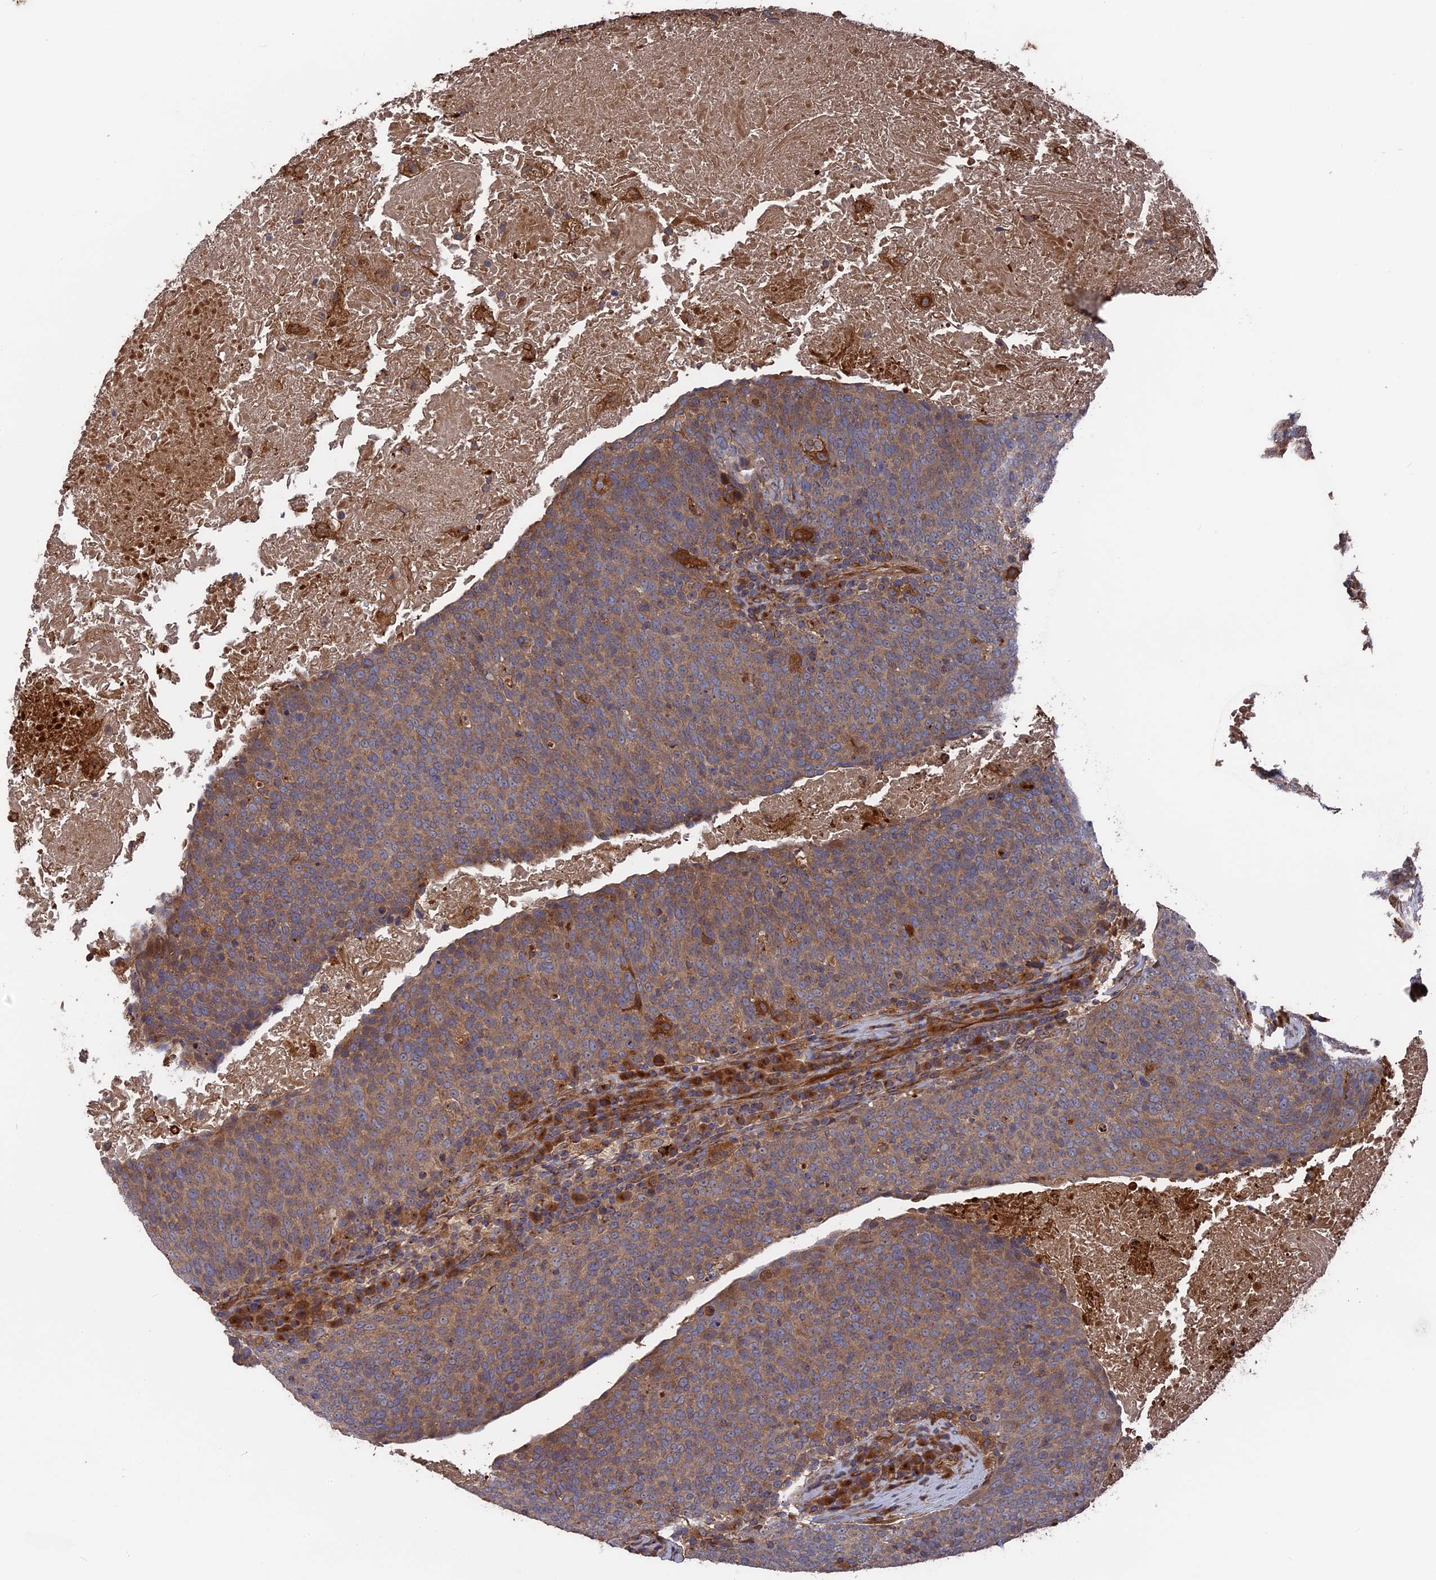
{"staining": {"intensity": "moderate", "quantity": ">75%", "location": "cytoplasmic/membranous"}, "tissue": "head and neck cancer", "cell_type": "Tumor cells", "image_type": "cancer", "snomed": [{"axis": "morphology", "description": "Squamous cell carcinoma, NOS"}, {"axis": "morphology", "description": "Squamous cell carcinoma, metastatic, NOS"}, {"axis": "topography", "description": "Lymph node"}, {"axis": "topography", "description": "Head-Neck"}], "caption": "Human head and neck cancer (squamous cell carcinoma) stained with a protein marker displays moderate staining in tumor cells.", "gene": "DEF8", "patient": {"sex": "male", "age": 62}}